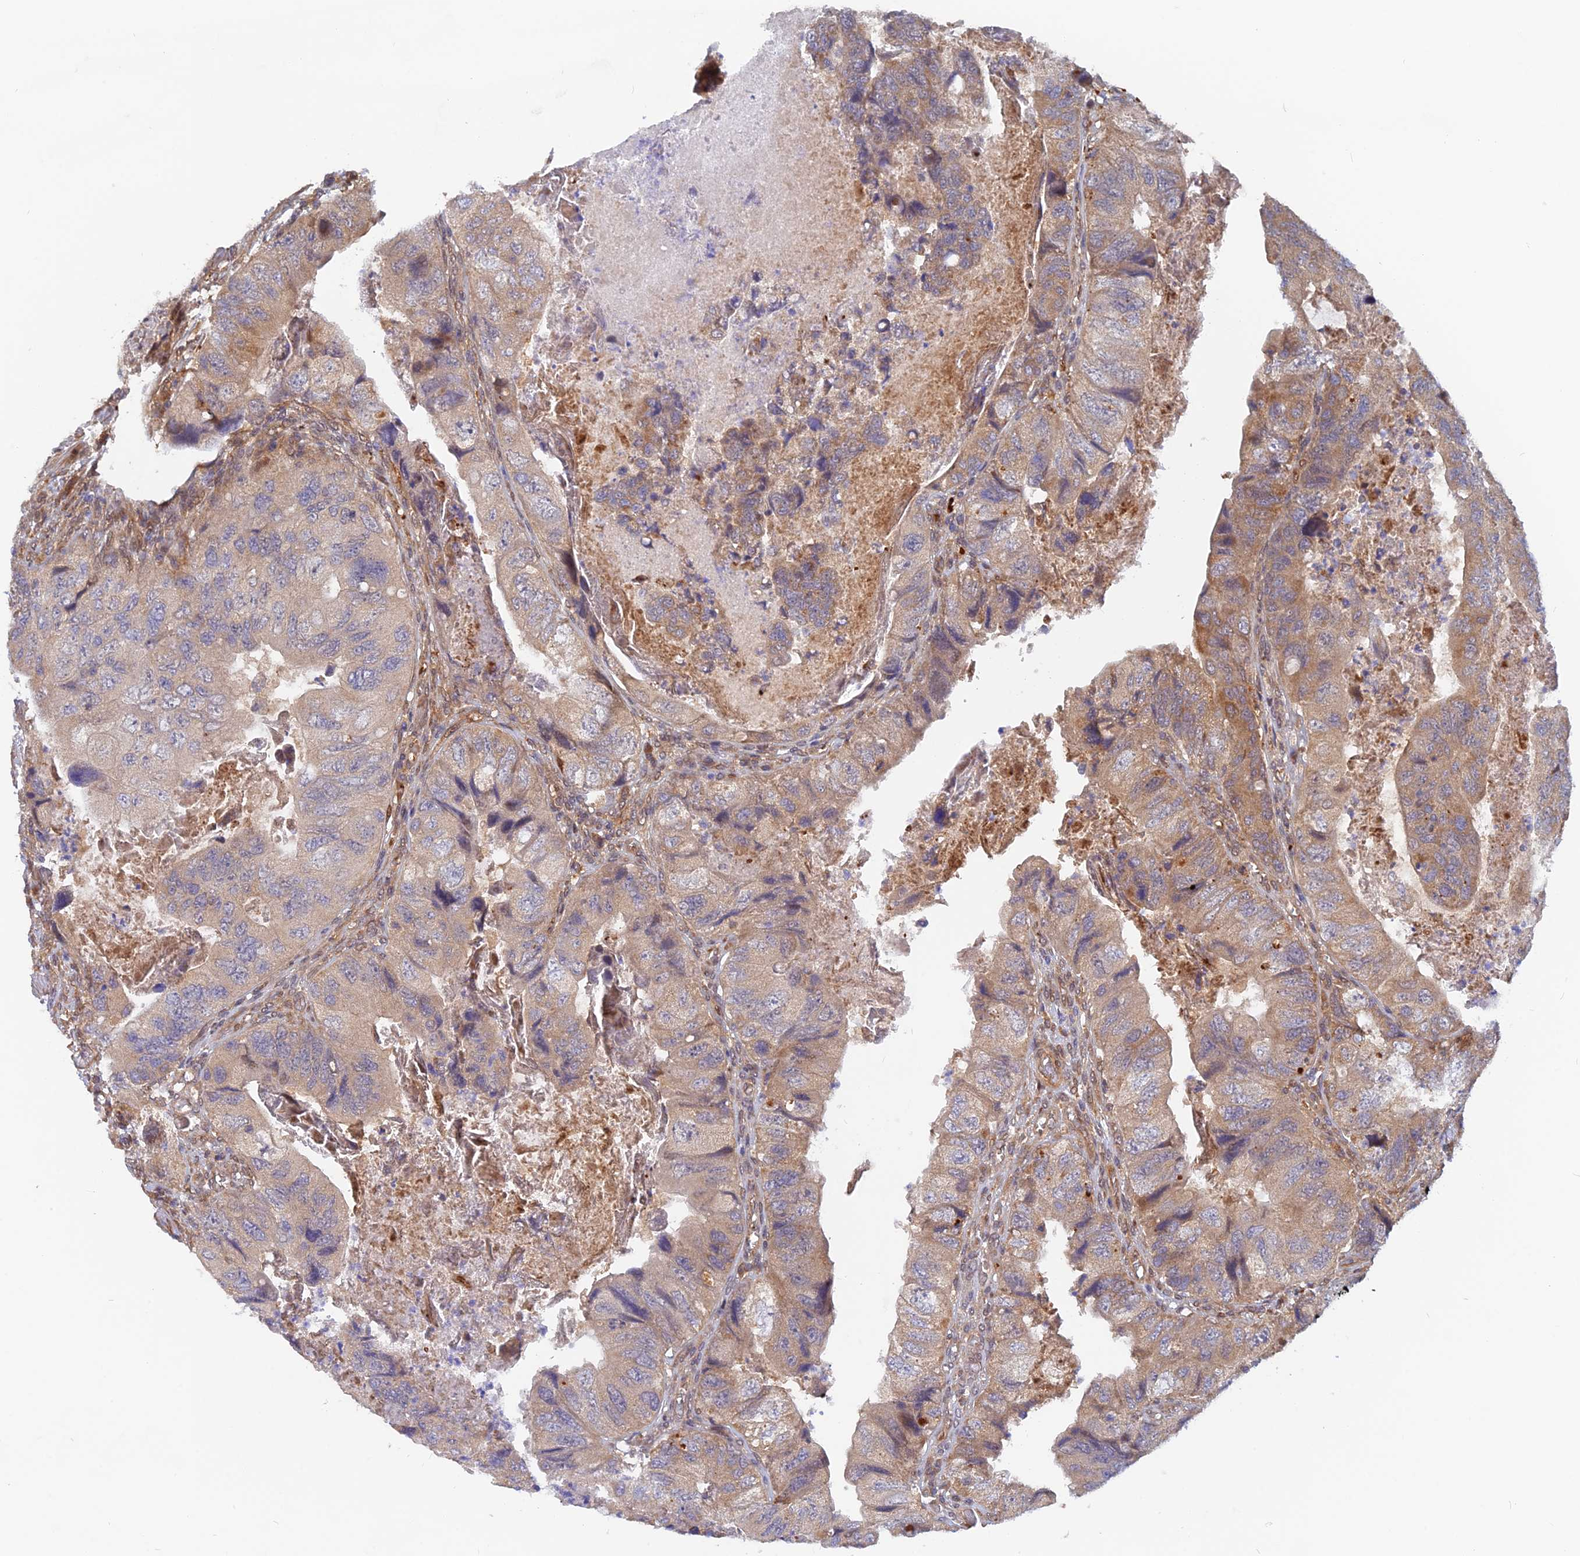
{"staining": {"intensity": "moderate", "quantity": "<25%", "location": "cytoplasmic/membranous"}, "tissue": "colorectal cancer", "cell_type": "Tumor cells", "image_type": "cancer", "snomed": [{"axis": "morphology", "description": "Adenocarcinoma, NOS"}, {"axis": "topography", "description": "Rectum"}], "caption": "Immunohistochemistry (IHC) (DAB (3,3'-diaminobenzidine)) staining of colorectal cancer exhibits moderate cytoplasmic/membranous protein staining in about <25% of tumor cells.", "gene": "ARL2BP", "patient": {"sex": "male", "age": 63}}